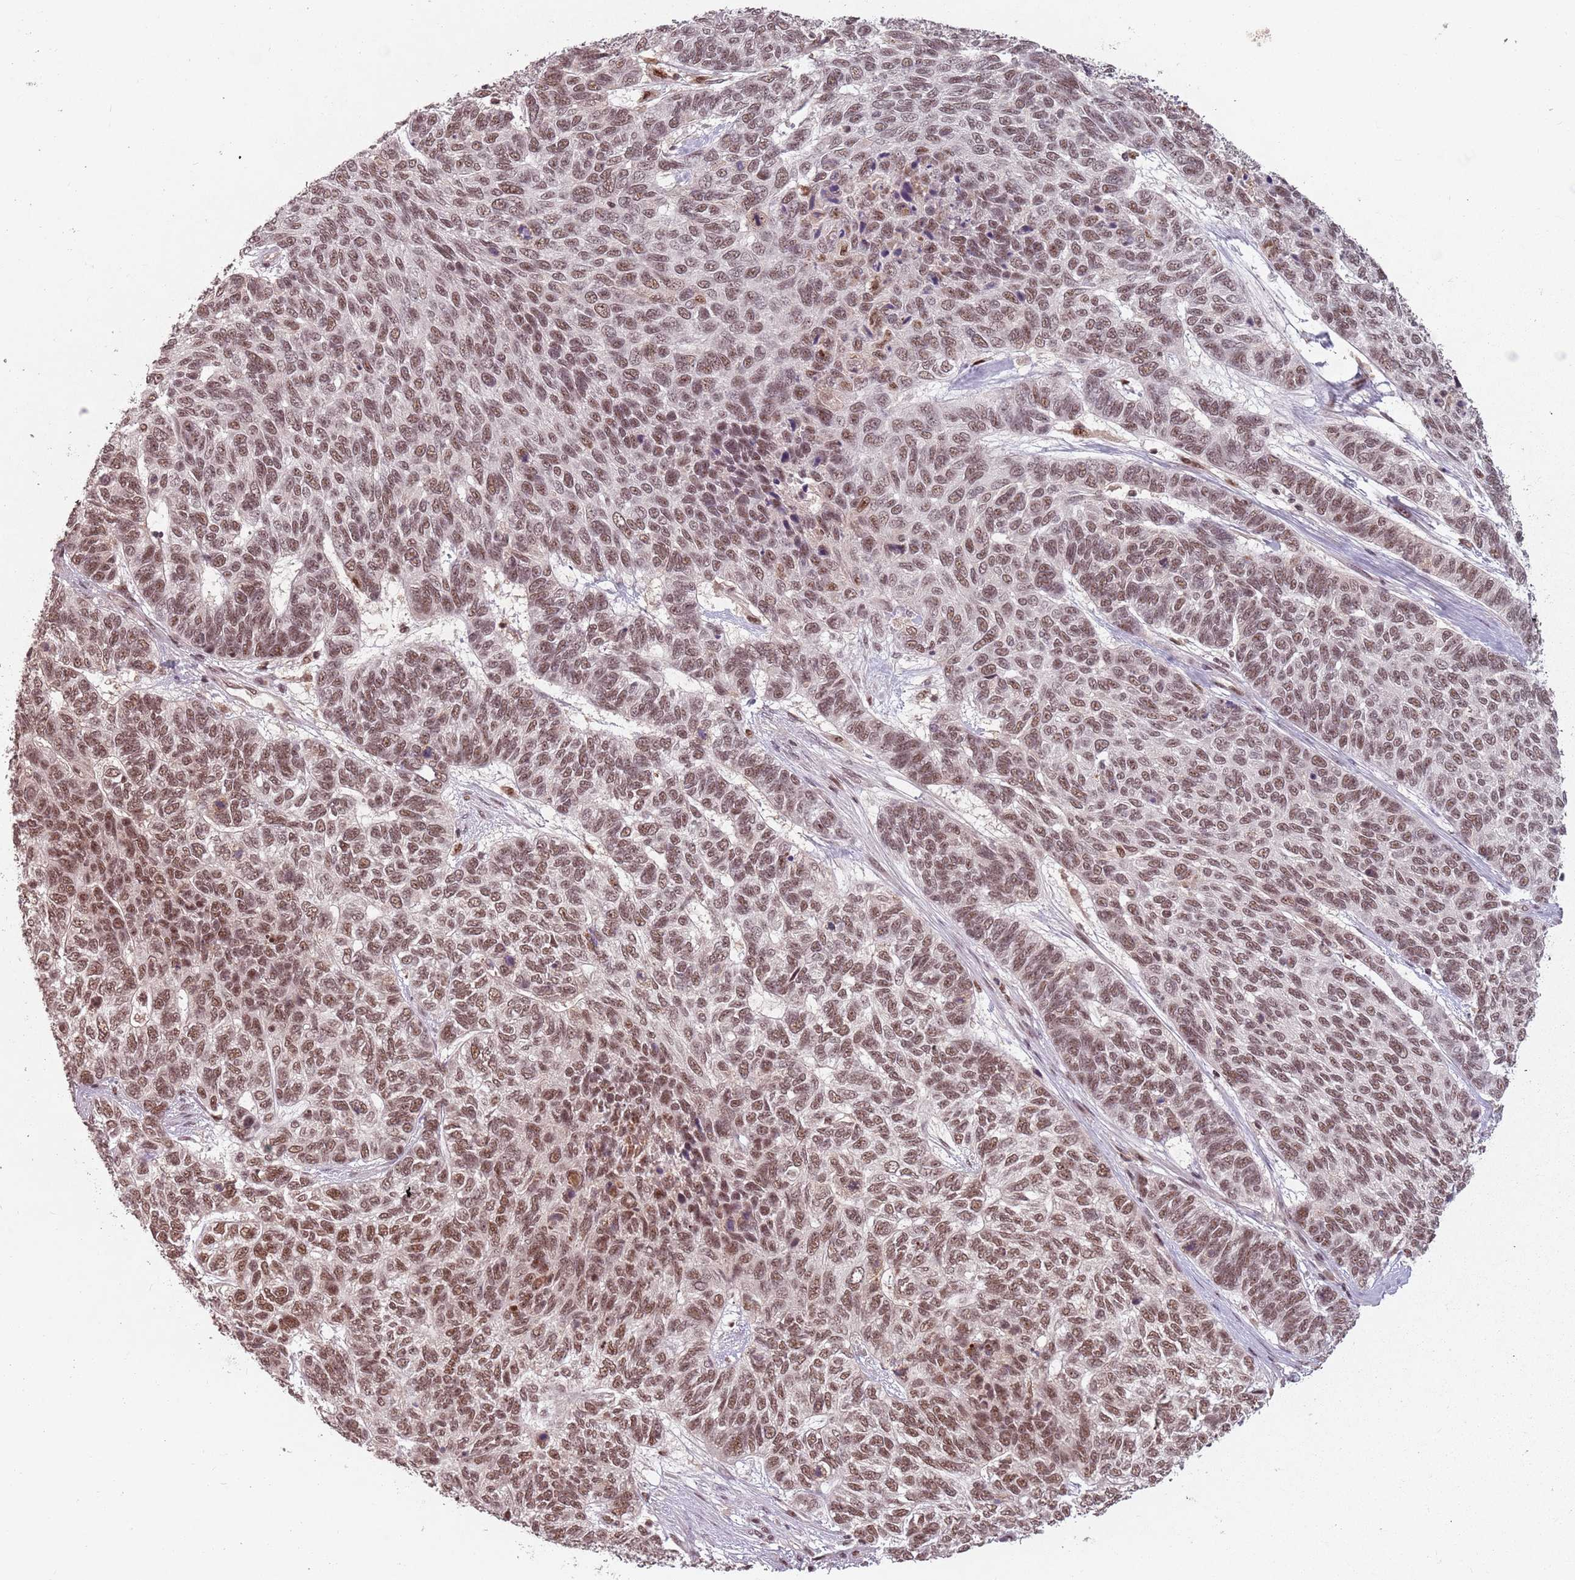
{"staining": {"intensity": "moderate", "quantity": ">75%", "location": "nuclear"}, "tissue": "skin cancer", "cell_type": "Tumor cells", "image_type": "cancer", "snomed": [{"axis": "morphology", "description": "Basal cell carcinoma"}, {"axis": "topography", "description": "Skin"}], "caption": "A medium amount of moderate nuclear staining is seen in approximately >75% of tumor cells in basal cell carcinoma (skin) tissue.", "gene": "NCBP1", "patient": {"sex": "female", "age": 65}}